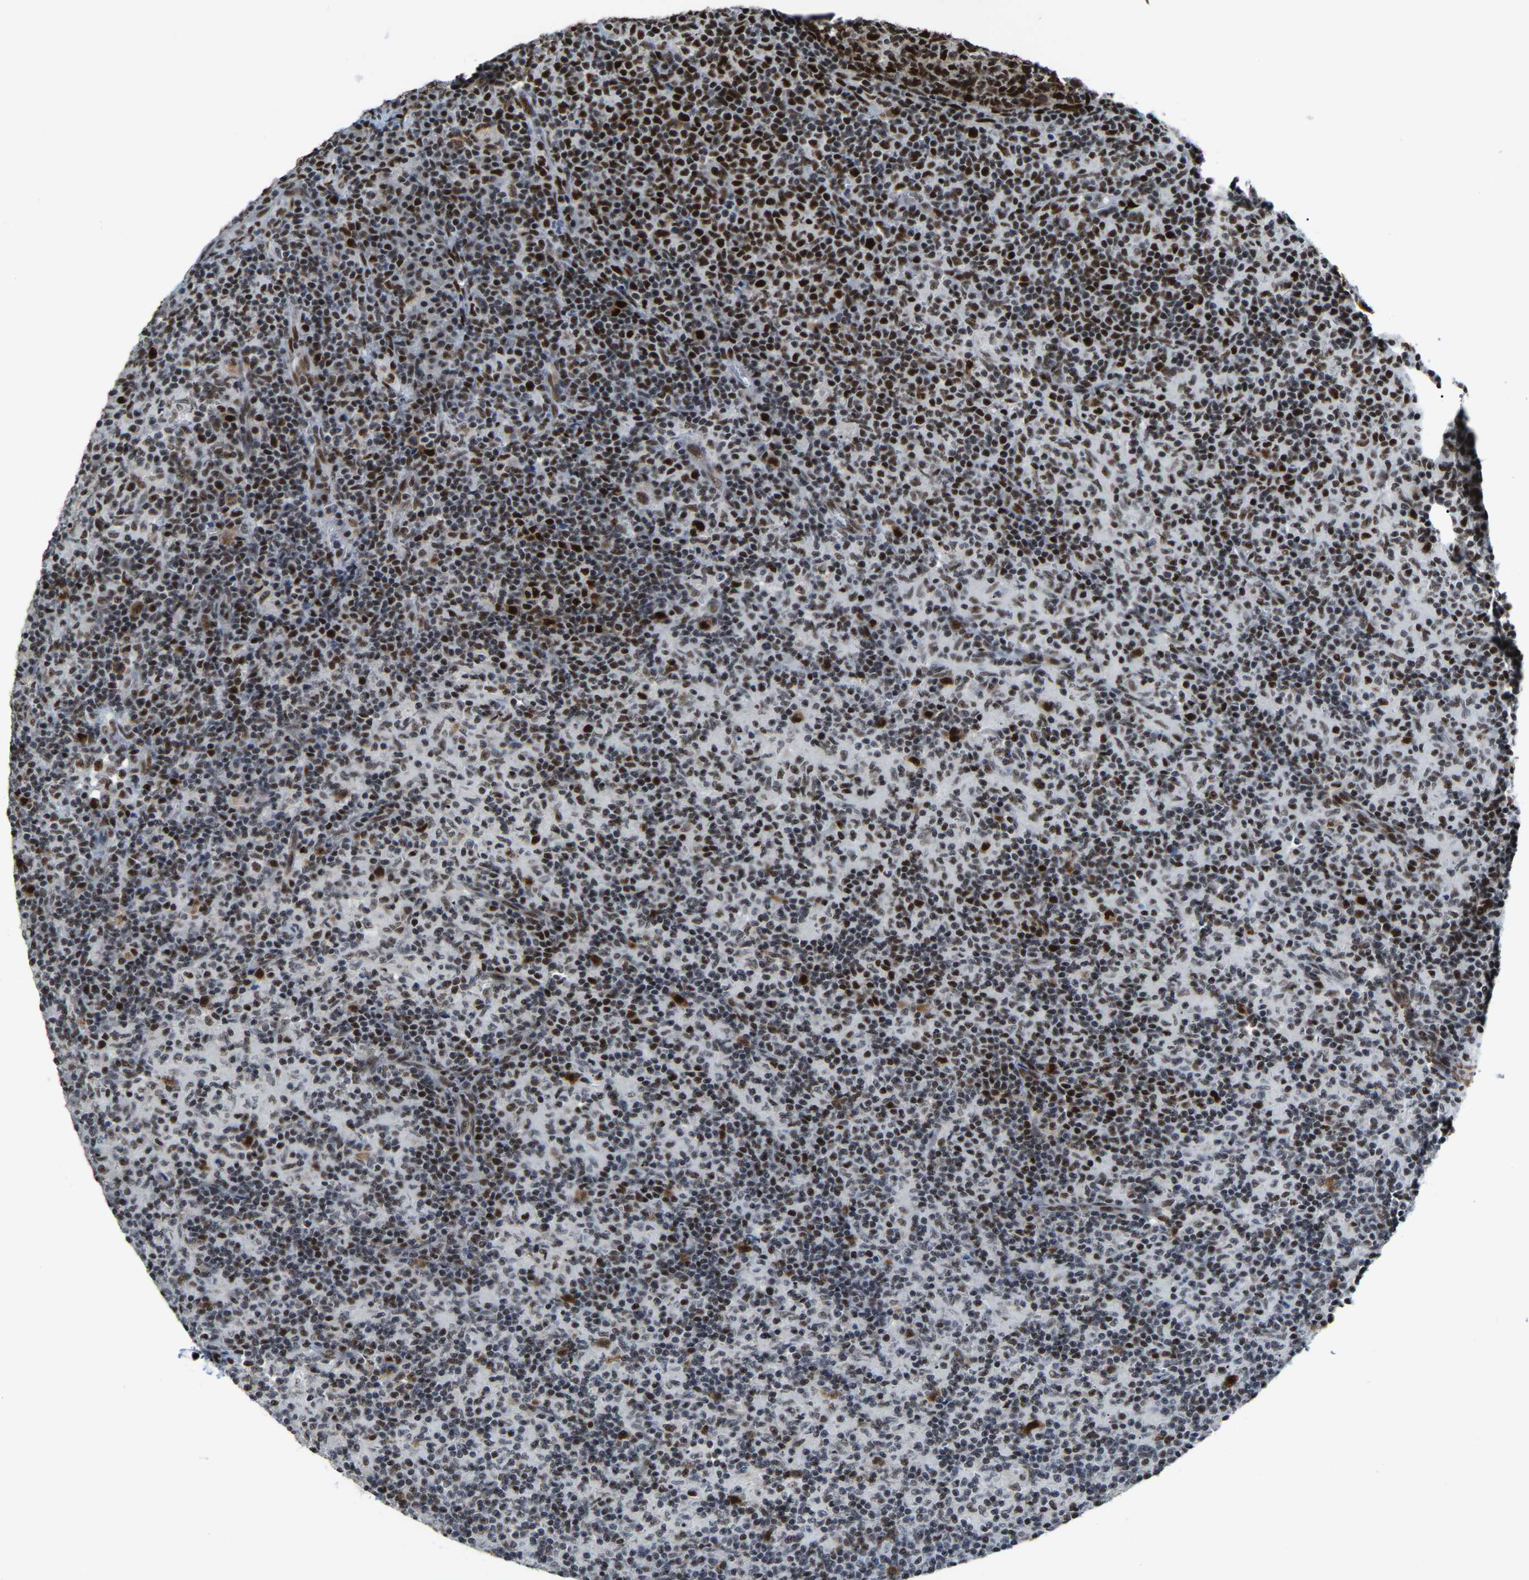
{"staining": {"intensity": "strong", "quantity": ">75%", "location": "nuclear"}, "tissue": "lymph node", "cell_type": "Germinal center cells", "image_type": "normal", "snomed": [{"axis": "morphology", "description": "Normal tissue, NOS"}, {"axis": "morphology", "description": "Inflammation, NOS"}, {"axis": "topography", "description": "Lymph node"}], "caption": "Immunohistochemical staining of normal lymph node shows strong nuclear protein expression in about >75% of germinal center cells.", "gene": "DDX5", "patient": {"sex": "male", "age": 55}}